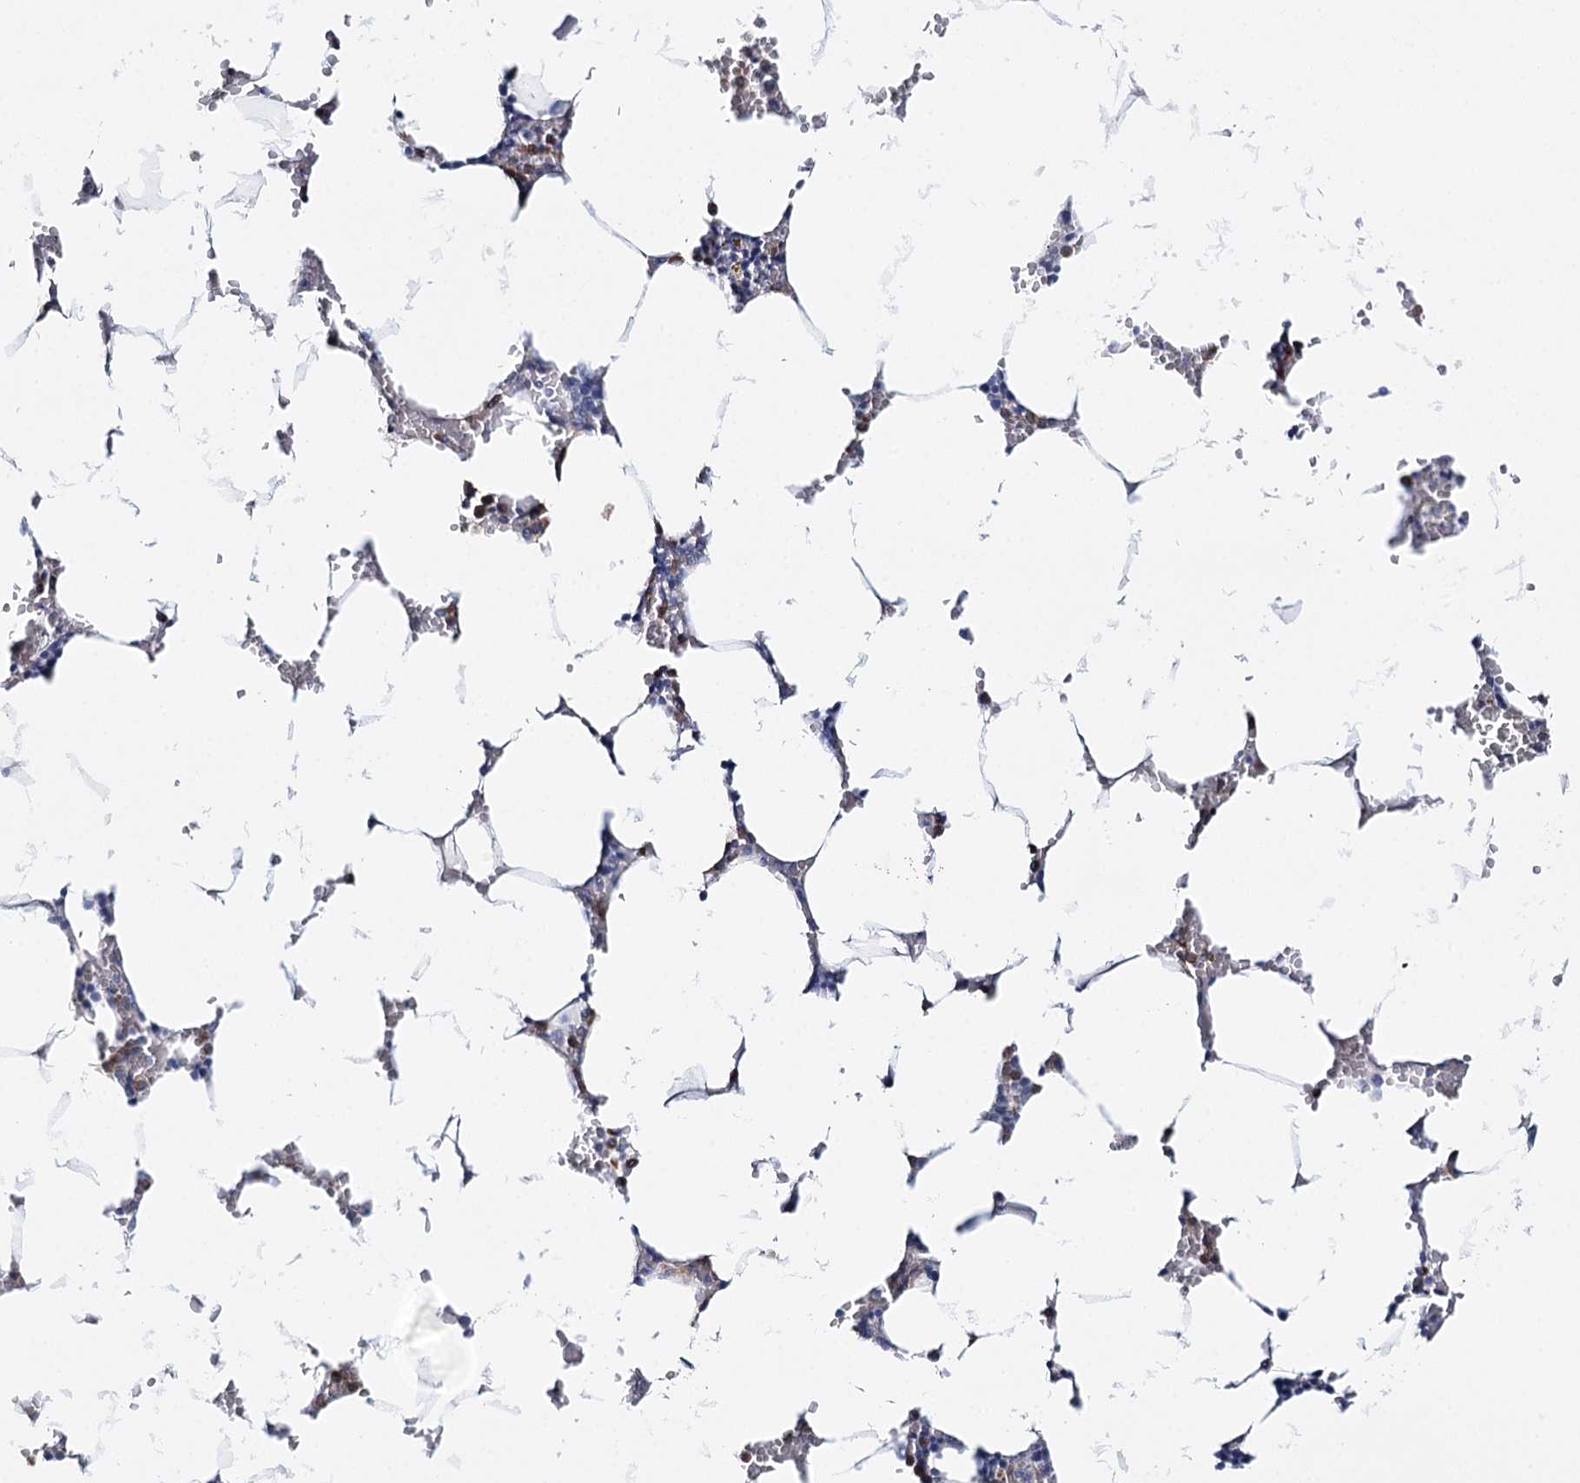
{"staining": {"intensity": "moderate", "quantity": "<25%", "location": "cytoplasmic/membranous"}, "tissue": "bone marrow", "cell_type": "Hematopoietic cells", "image_type": "normal", "snomed": [{"axis": "morphology", "description": "Normal tissue, NOS"}, {"axis": "topography", "description": "Bone marrow"}], "caption": "Protein expression analysis of unremarkable human bone marrow reveals moderate cytoplasmic/membranous staining in about <25% of hematopoietic cells.", "gene": "CEACAM8", "patient": {"sex": "male", "age": 70}}